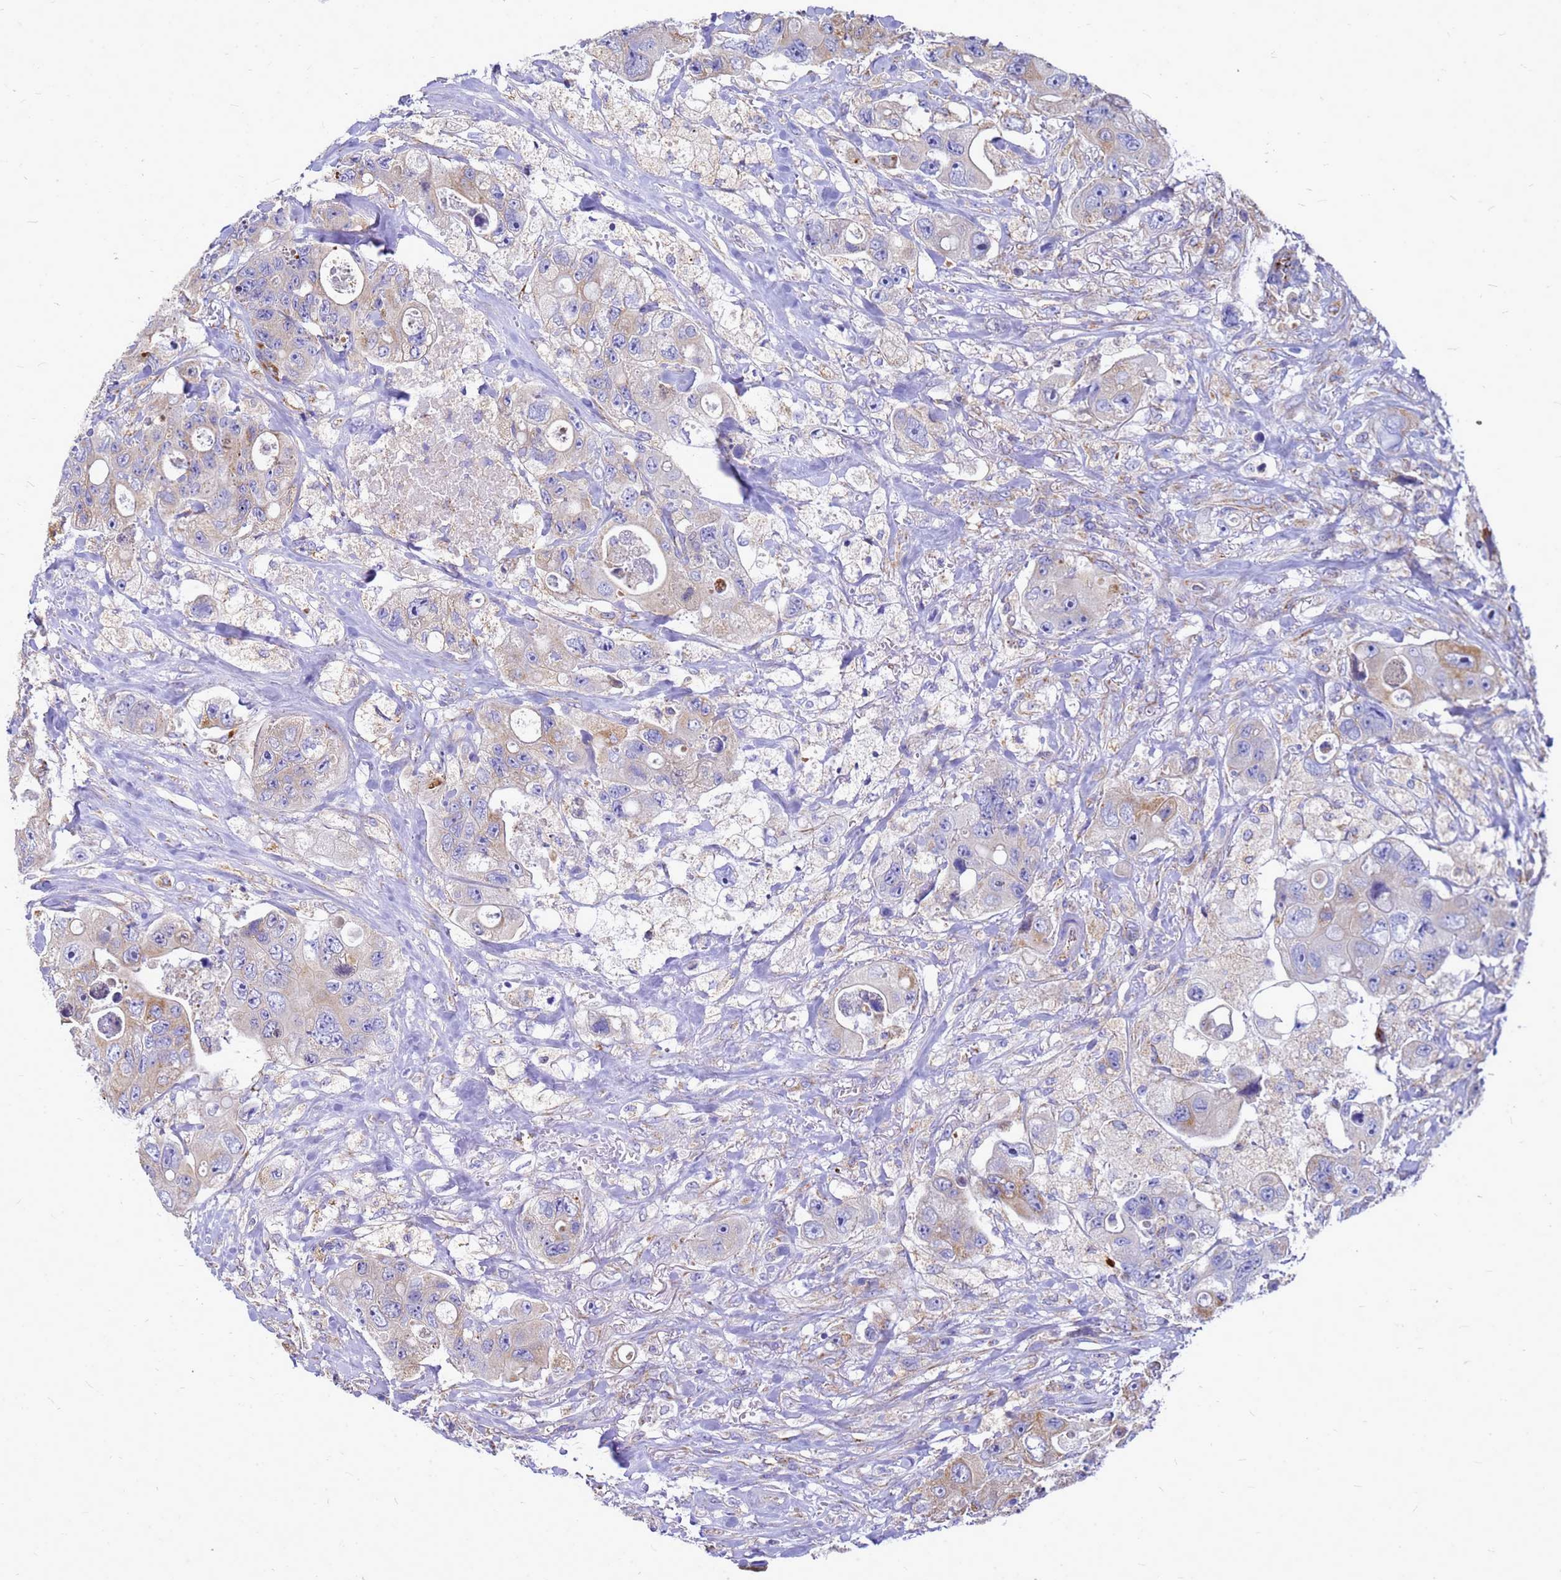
{"staining": {"intensity": "moderate", "quantity": "25%-75%", "location": "cytoplasmic/membranous"}, "tissue": "colorectal cancer", "cell_type": "Tumor cells", "image_type": "cancer", "snomed": [{"axis": "morphology", "description": "Adenocarcinoma, NOS"}, {"axis": "topography", "description": "Colon"}], "caption": "A medium amount of moderate cytoplasmic/membranous staining is appreciated in about 25%-75% of tumor cells in adenocarcinoma (colorectal) tissue.", "gene": "CMC4", "patient": {"sex": "female", "age": 46}}